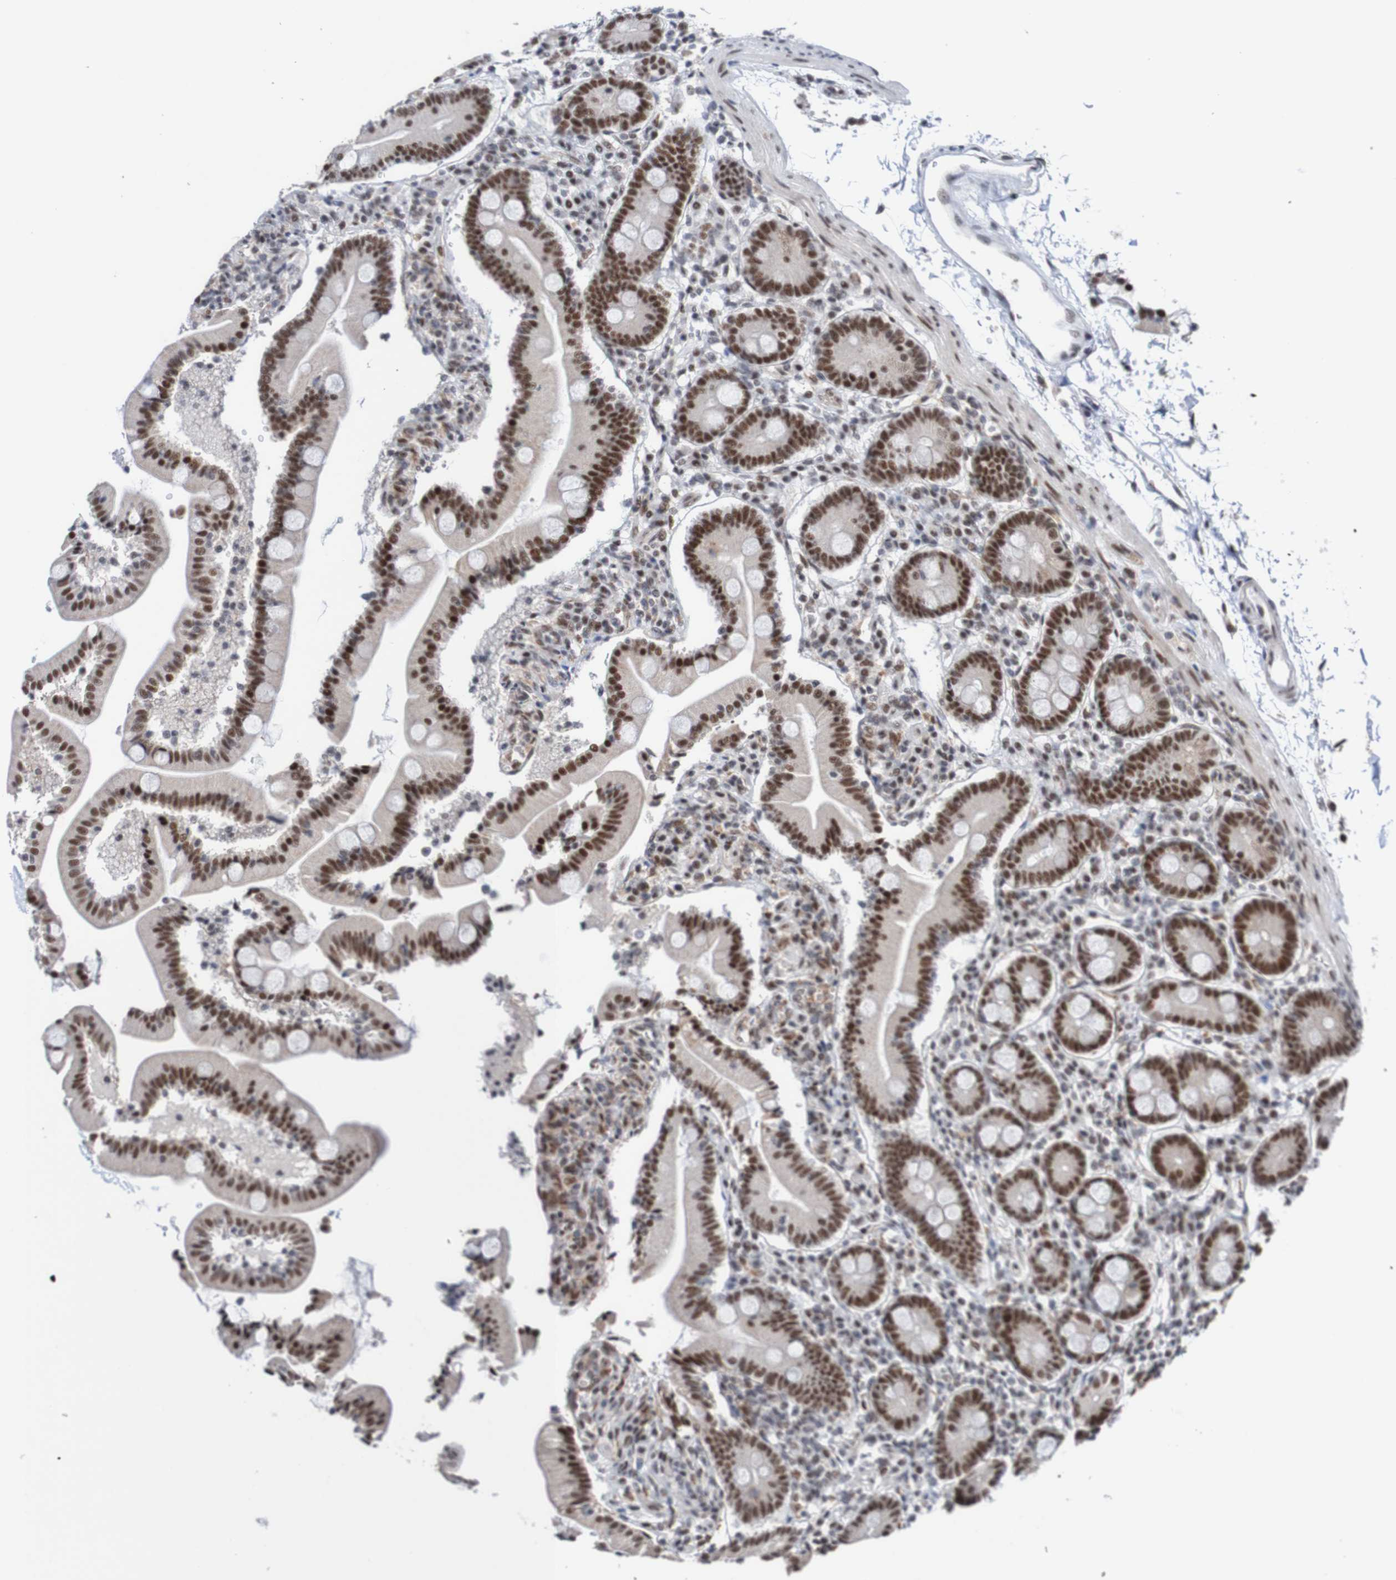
{"staining": {"intensity": "strong", "quantity": ">75%", "location": "nuclear"}, "tissue": "duodenum", "cell_type": "Glandular cells", "image_type": "normal", "snomed": [{"axis": "morphology", "description": "Normal tissue, NOS"}, {"axis": "topography", "description": "Duodenum"}], "caption": "The photomicrograph demonstrates a brown stain indicating the presence of a protein in the nuclear of glandular cells in duodenum.", "gene": "CDC5L", "patient": {"sex": "male", "age": 54}}